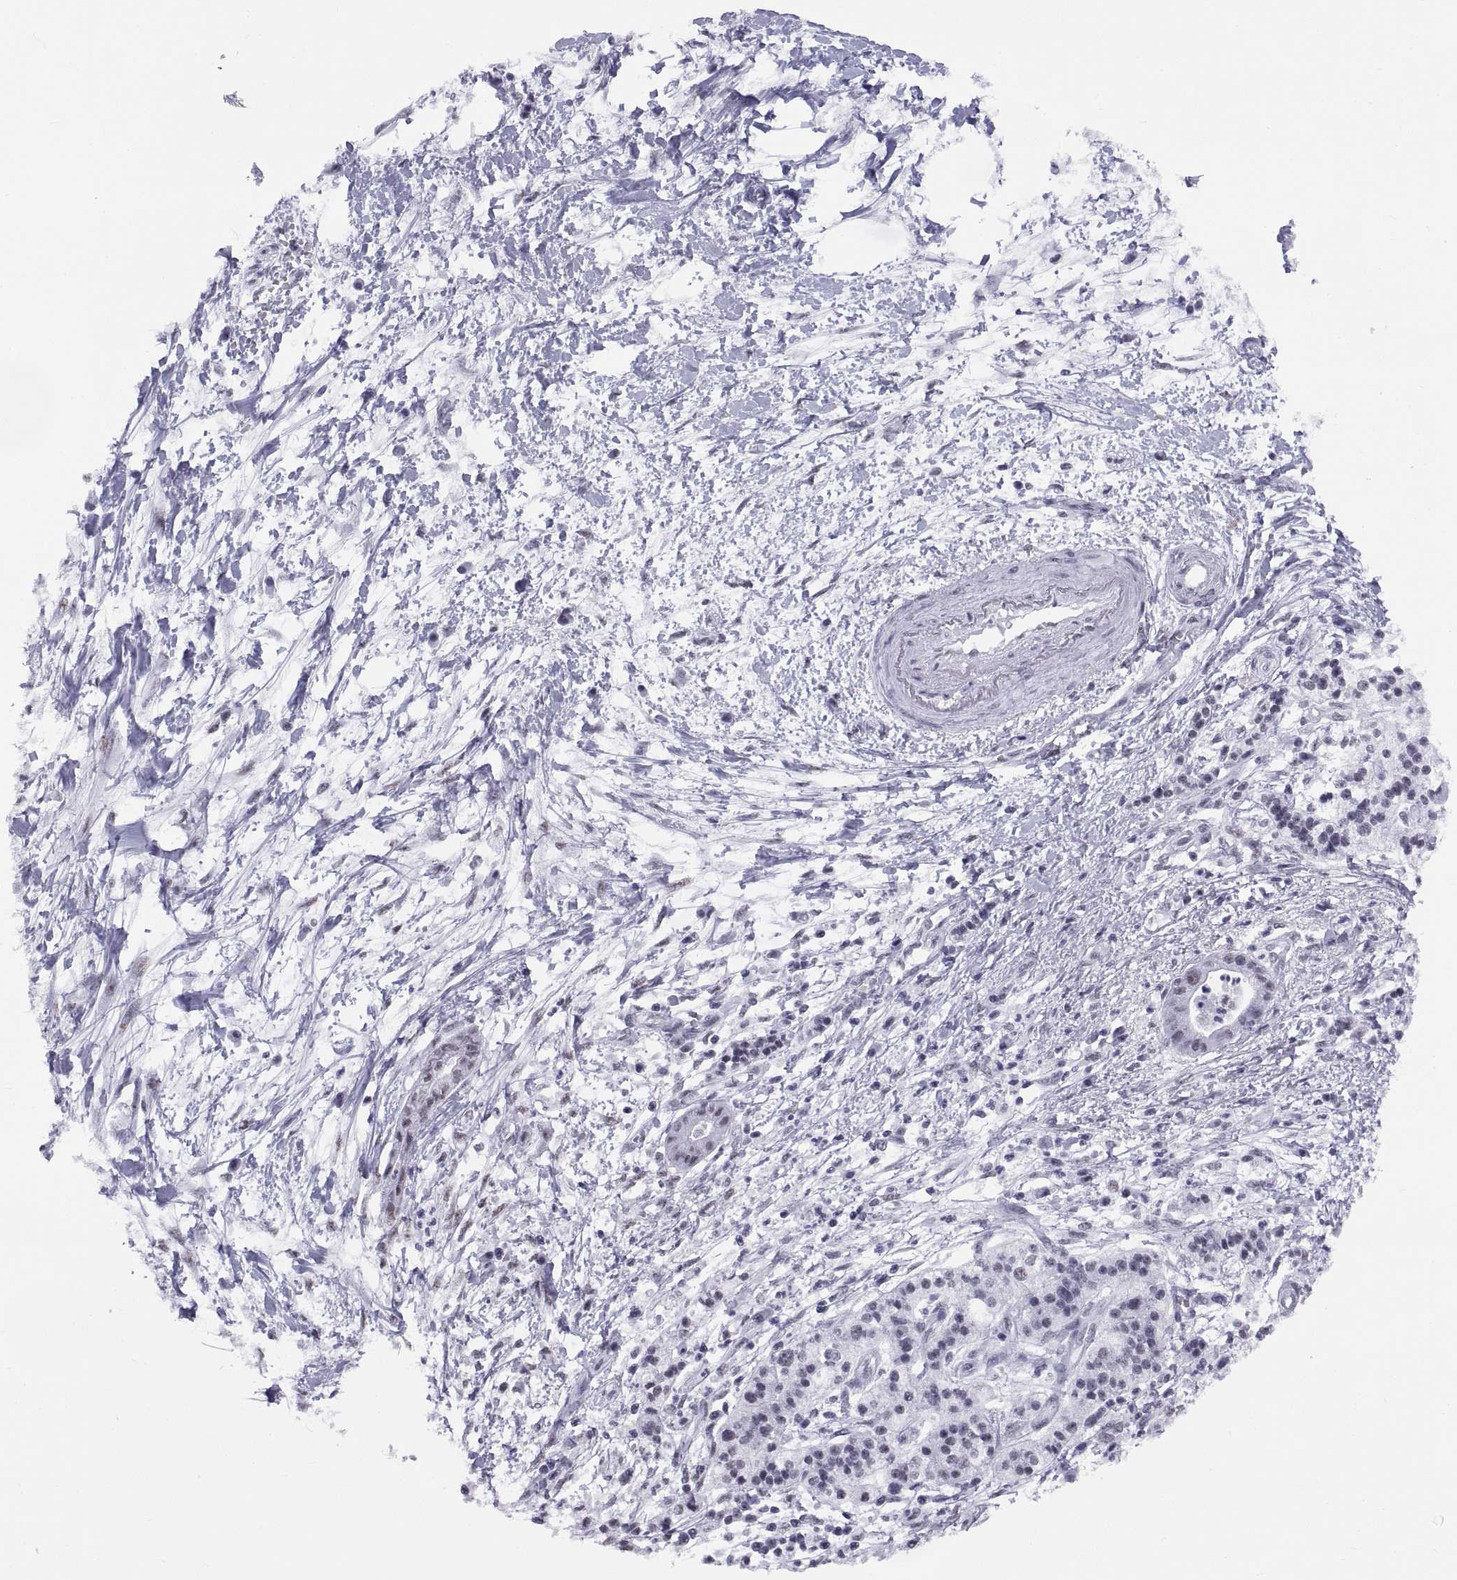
{"staining": {"intensity": "negative", "quantity": "none", "location": "none"}, "tissue": "pancreatic cancer", "cell_type": "Tumor cells", "image_type": "cancer", "snomed": [{"axis": "morphology", "description": "Normal tissue, NOS"}, {"axis": "morphology", "description": "Adenocarcinoma, NOS"}, {"axis": "topography", "description": "Lymph node"}, {"axis": "topography", "description": "Pancreas"}], "caption": "This is an immunohistochemistry (IHC) photomicrograph of human pancreatic cancer. There is no expression in tumor cells.", "gene": "NEUROD6", "patient": {"sex": "female", "age": 58}}